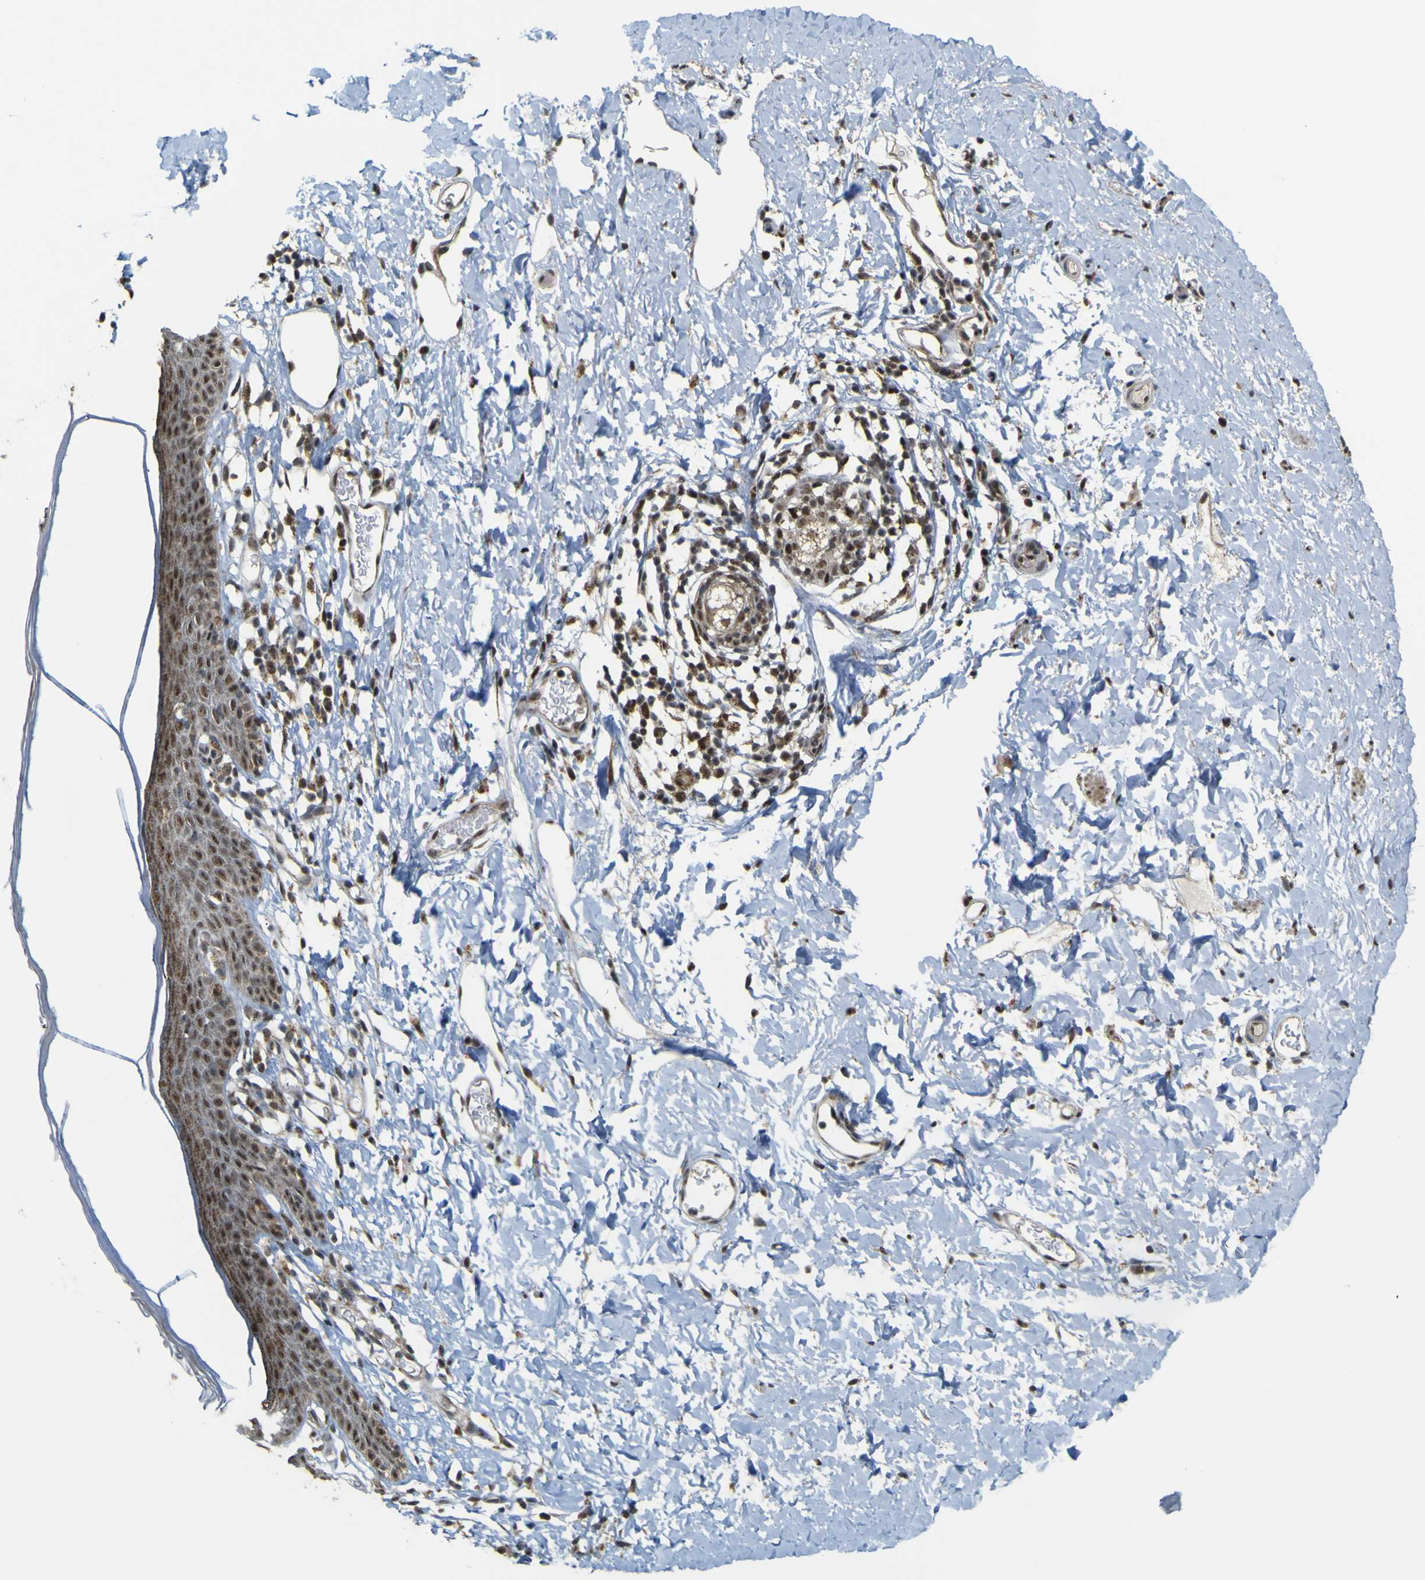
{"staining": {"intensity": "moderate", "quantity": ">75%", "location": "cytoplasmic/membranous,nuclear"}, "tissue": "skin", "cell_type": "Epidermal cells", "image_type": "normal", "snomed": [{"axis": "morphology", "description": "Normal tissue, NOS"}, {"axis": "topography", "description": "Adipose tissue"}, {"axis": "topography", "description": "Vascular tissue"}, {"axis": "topography", "description": "Anal"}, {"axis": "topography", "description": "Peripheral nerve tissue"}], "caption": "Skin stained with IHC demonstrates moderate cytoplasmic/membranous,nuclear expression in approximately >75% of epidermal cells. (IHC, brightfield microscopy, high magnification).", "gene": "ACBD5", "patient": {"sex": "female", "age": 54}}